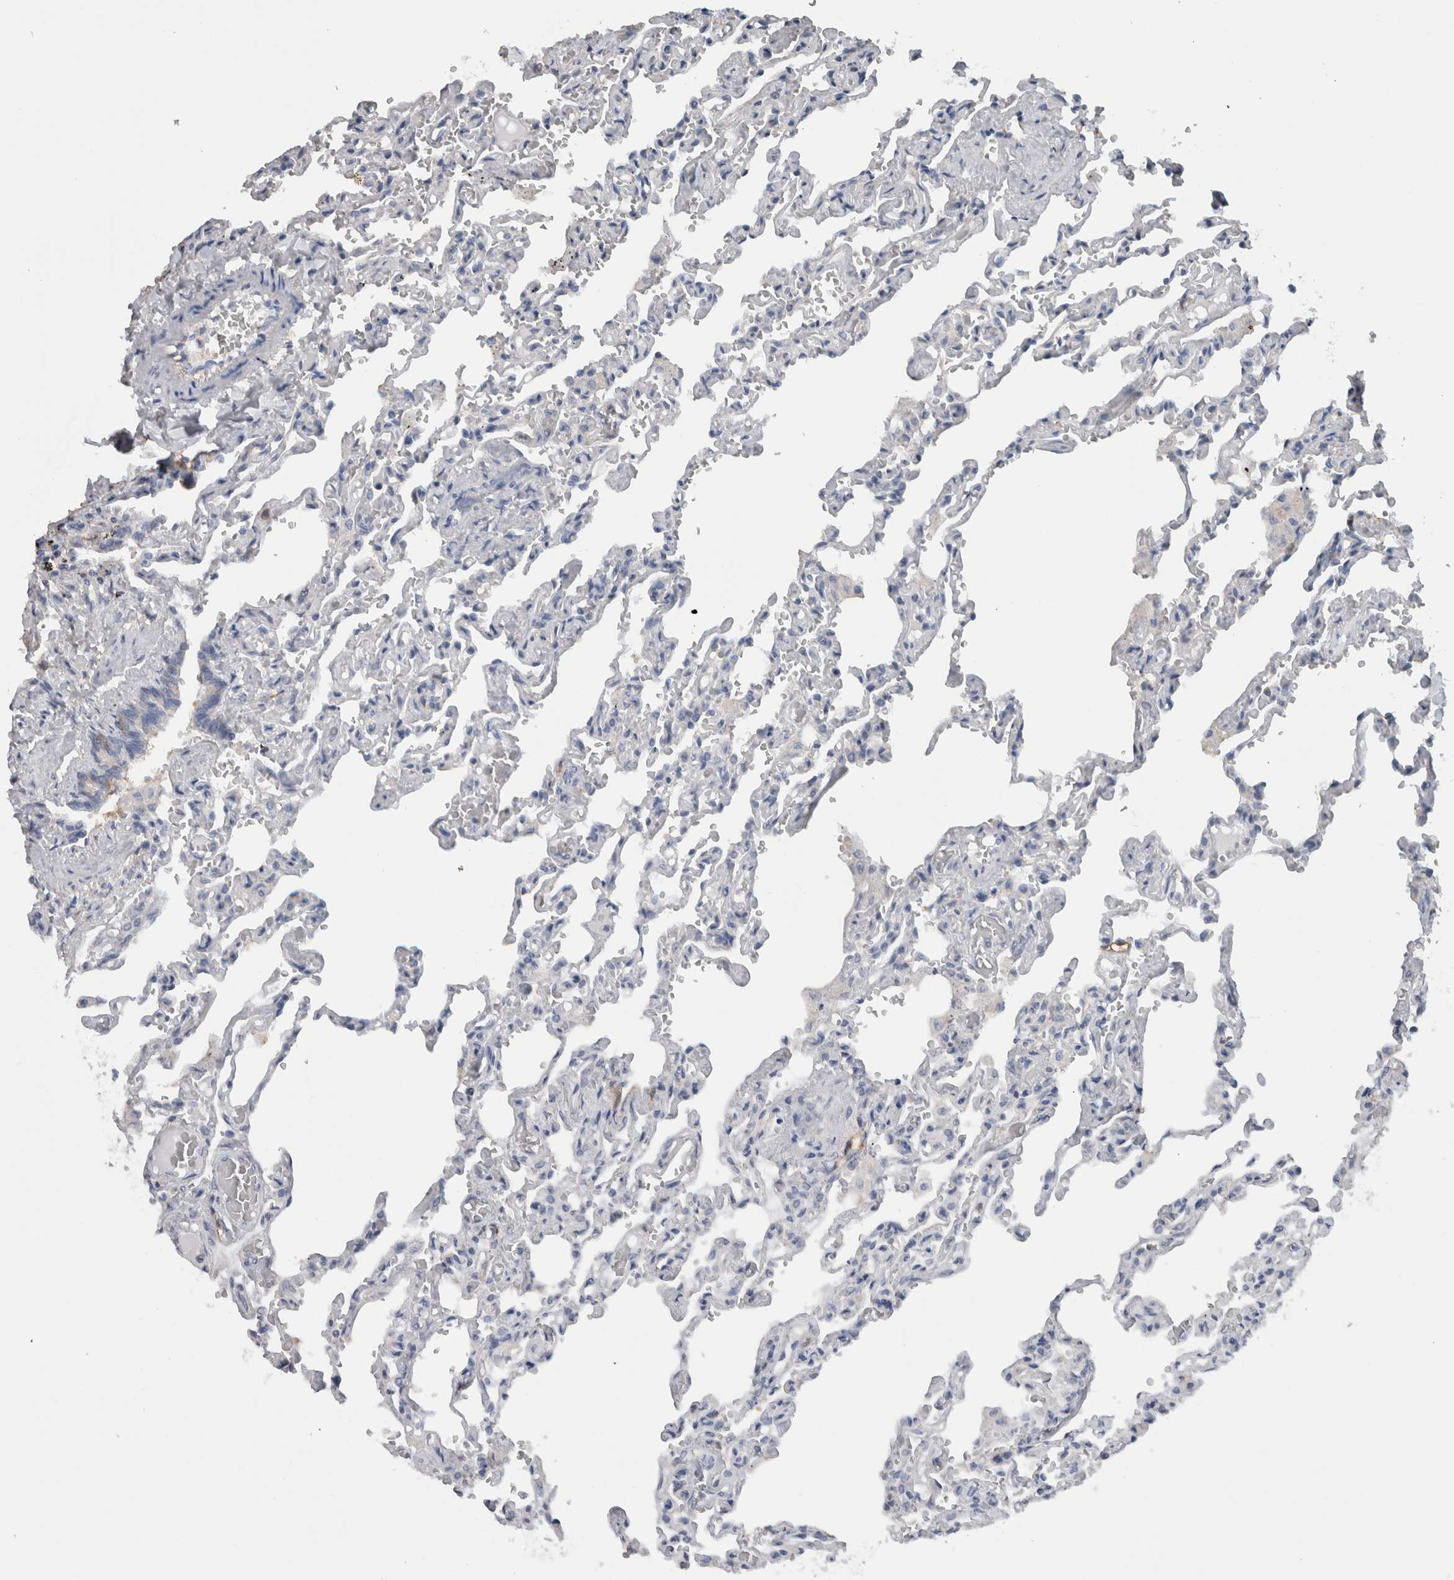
{"staining": {"intensity": "negative", "quantity": "none", "location": "none"}, "tissue": "lung", "cell_type": "Alveolar cells", "image_type": "normal", "snomed": [{"axis": "morphology", "description": "Normal tissue, NOS"}, {"axis": "topography", "description": "Lung"}], "caption": "The image reveals no staining of alveolar cells in benign lung.", "gene": "SCRN1", "patient": {"sex": "male", "age": 21}}